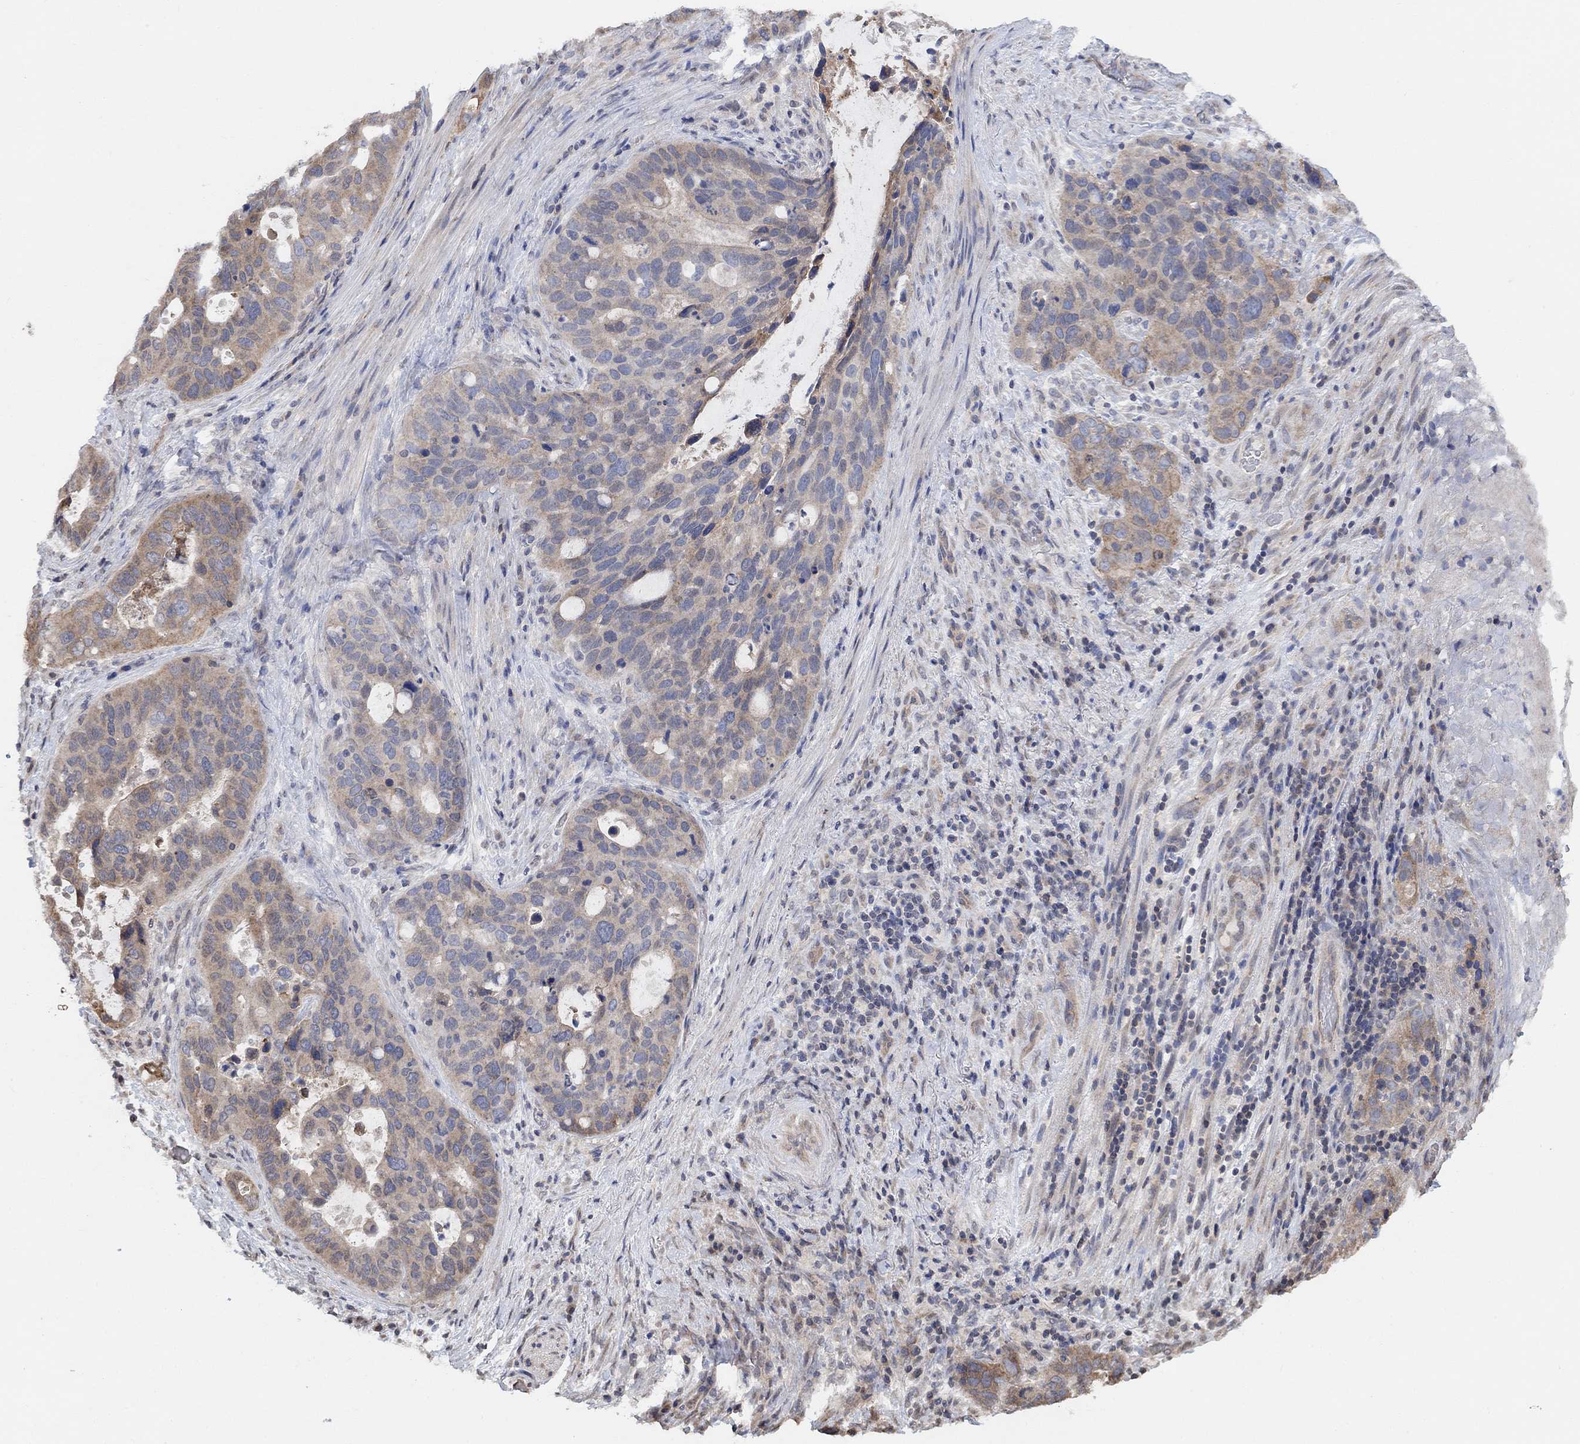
{"staining": {"intensity": "moderate", "quantity": "<25%", "location": "cytoplasmic/membranous"}, "tissue": "stomach cancer", "cell_type": "Tumor cells", "image_type": "cancer", "snomed": [{"axis": "morphology", "description": "Adenocarcinoma, NOS"}, {"axis": "topography", "description": "Stomach"}], "caption": "Immunohistochemistry (IHC) staining of stomach adenocarcinoma, which reveals low levels of moderate cytoplasmic/membranous expression in about <25% of tumor cells indicating moderate cytoplasmic/membranous protein positivity. The staining was performed using DAB (brown) for protein detection and nuclei were counterstained in hematoxylin (blue).", "gene": "UNC5B", "patient": {"sex": "male", "age": 54}}